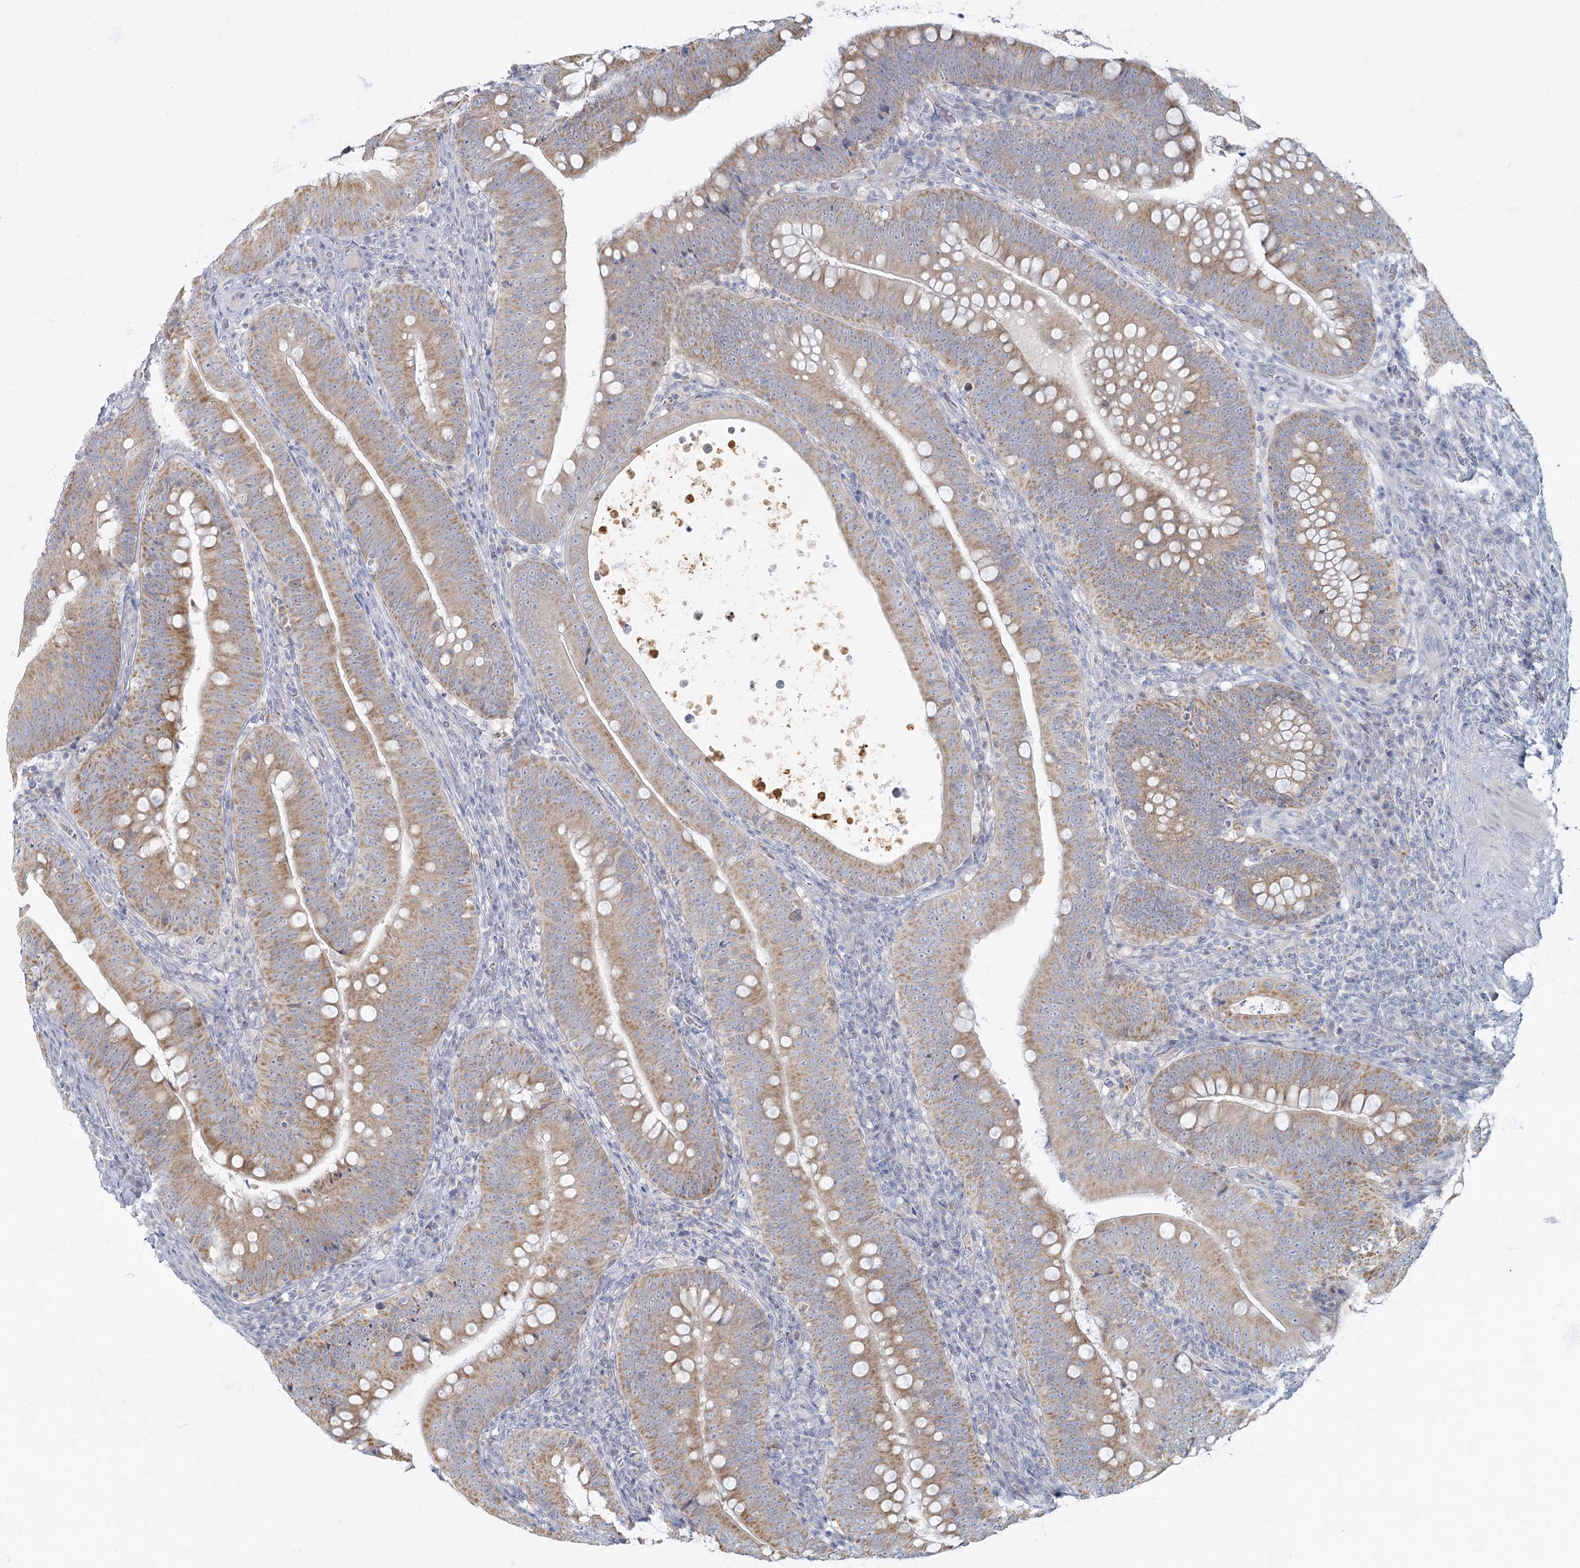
{"staining": {"intensity": "moderate", "quantity": ">75%", "location": "cytoplasmic/membranous"}, "tissue": "colorectal cancer", "cell_type": "Tumor cells", "image_type": "cancer", "snomed": [{"axis": "morphology", "description": "Normal tissue, NOS"}, {"axis": "topography", "description": "Colon"}], "caption": "Colorectal cancer stained for a protein displays moderate cytoplasmic/membranous positivity in tumor cells.", "gene": "FAM110C", "patient": {"sex": "female", "age": 82}}